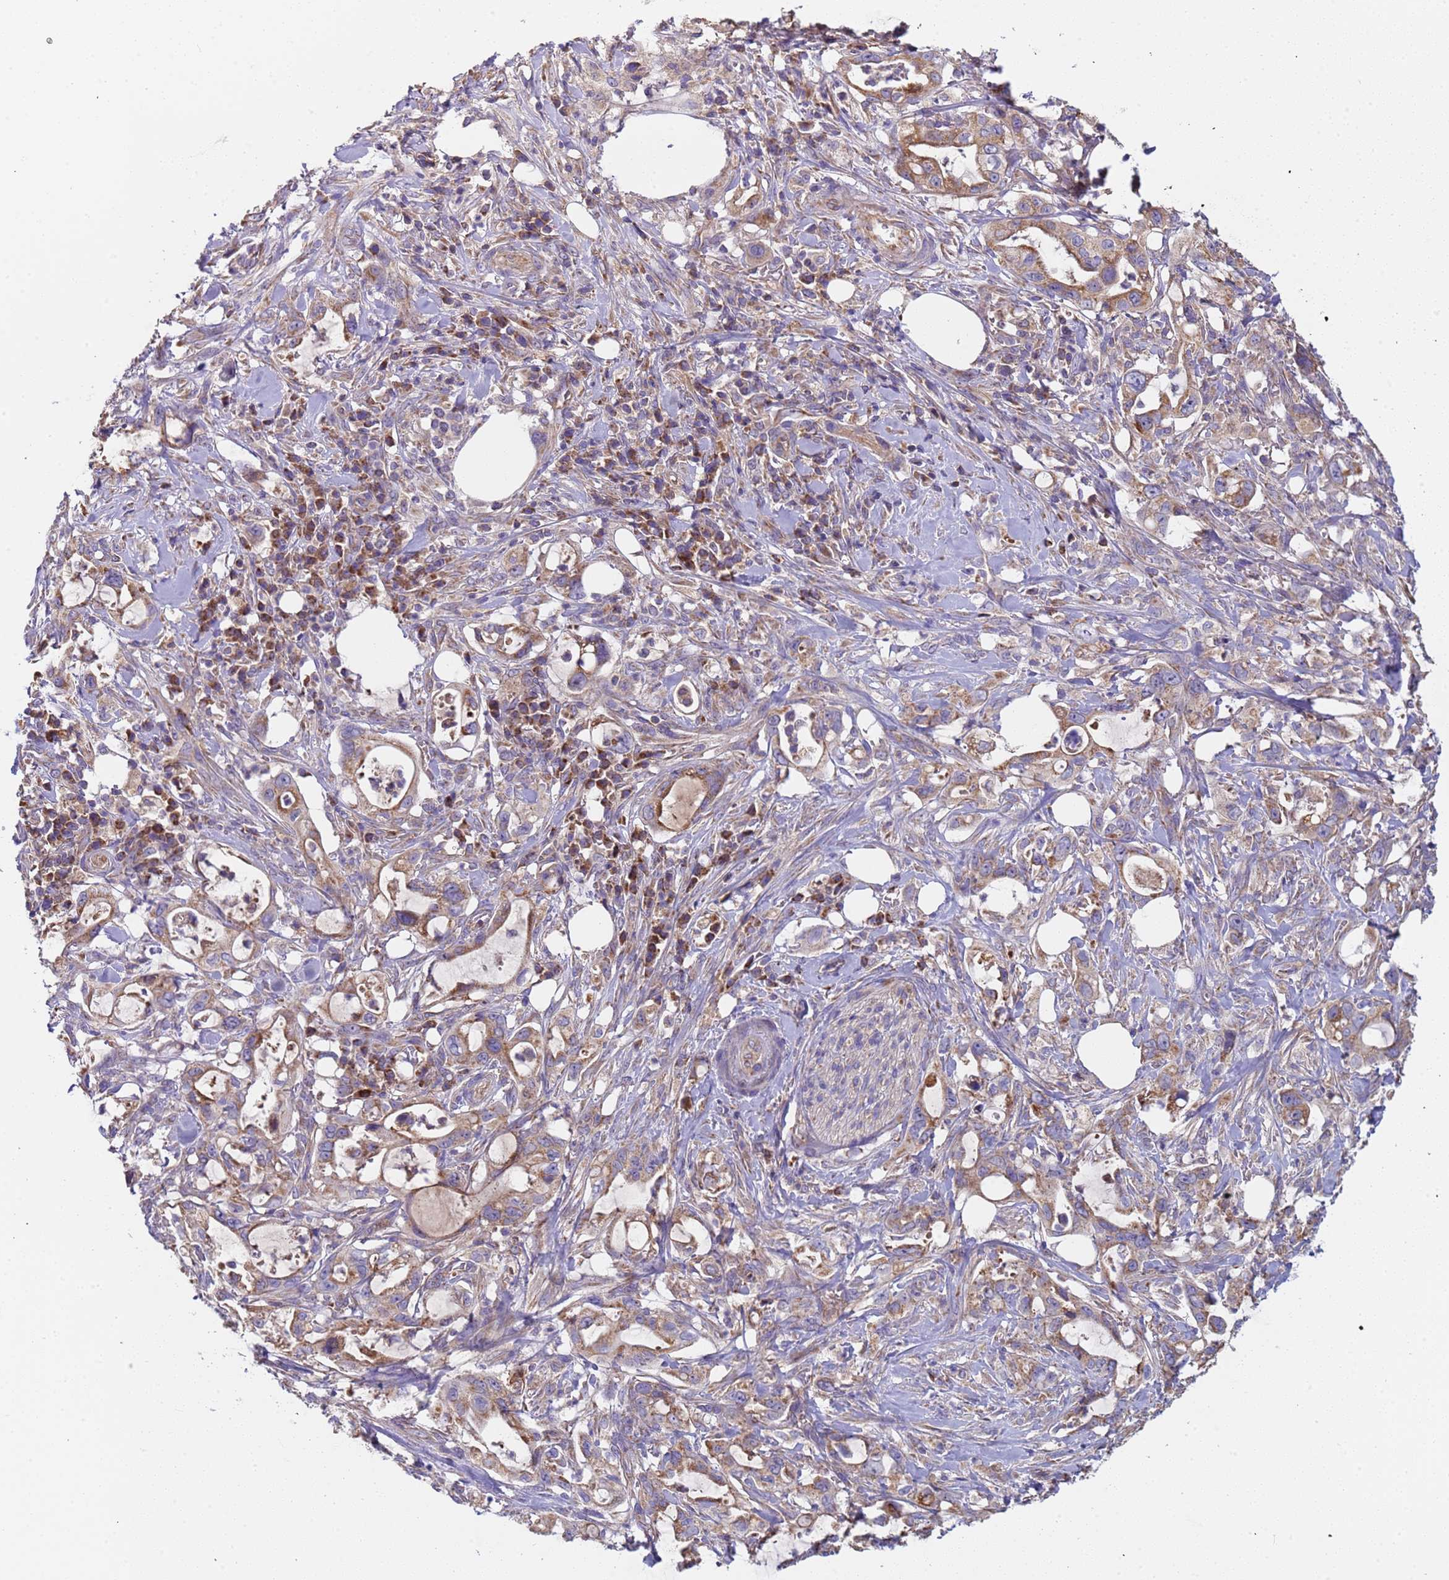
{"staining": {"intensity": "moderate", "quantity": "25%-75%", "location": "cytoplasmic/membranous"}, "tissue": "pancreatic cancer", "cell_type": "Tumor cells", "image_type": "cancer", "snomed": [{"axis": "morphology", "description": "Adenocarcinoma, NOS"}, {"axis": "topography", "description": "Pancreas"}], "caption": "There is medium levels of moderate cytoplasmic/membranous expression in tumor cells of pancreatic cancer (adenocarcinoma), as demonstrated by immunohistochemical staining (brown color).", "gene": "TMEM126A", "patient": {"sex": "female", "age": 61}}